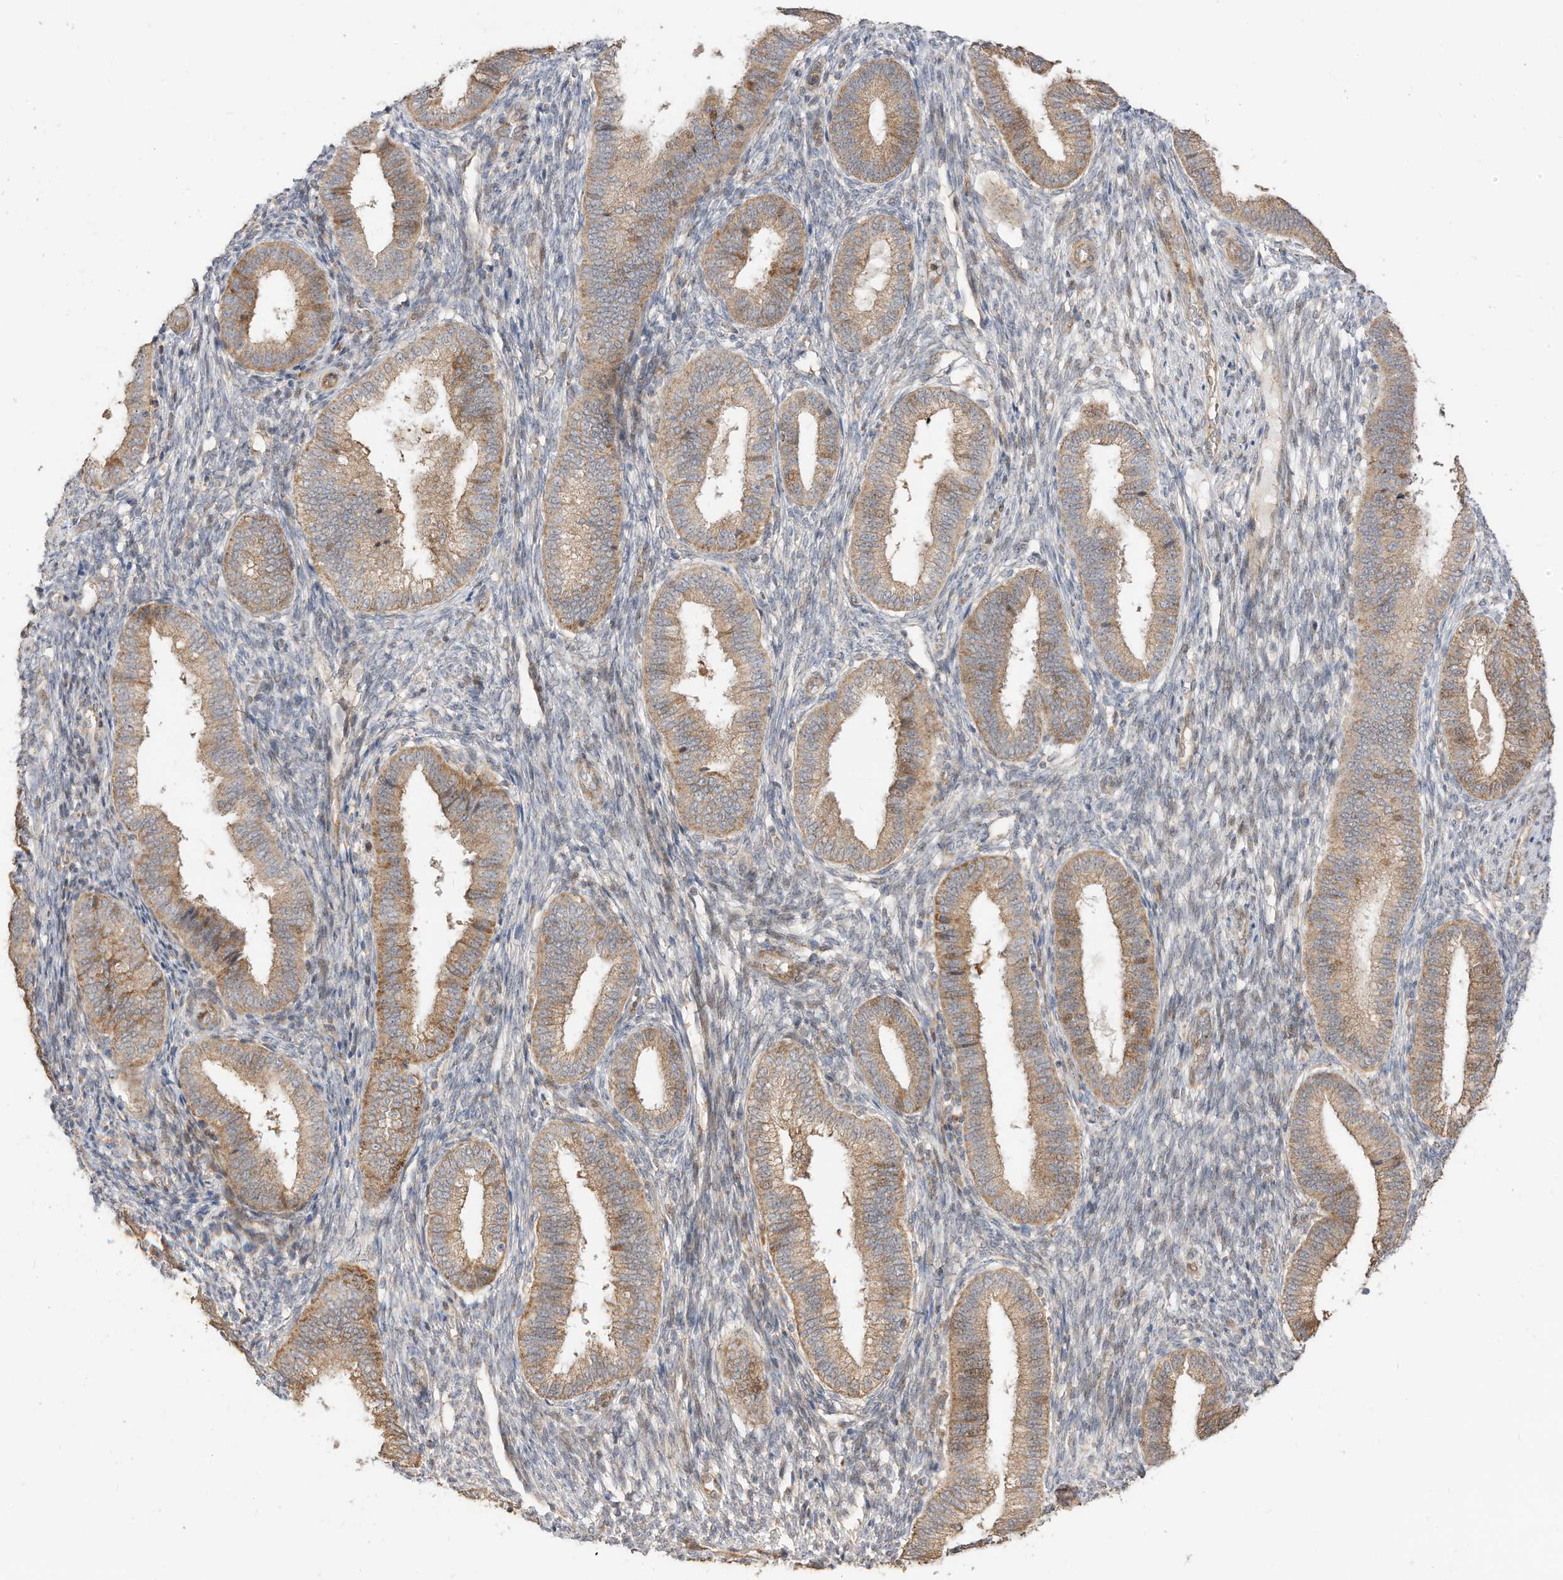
{"staining": {"intensity": "weak", "quantity": "<25%", "location": "cytoplasmic/membranous"}, "tissue": "endometrium", "cell_type": "Cells in endometrial stroma", "image_type": "normal", "snomed": [{"axis": "morphology", "description": "Normal tissue, NOS"}, {"axis": "topography", "description": "Endometrium"}], "caption": "High magnification brightfield microscopy of unremarkable endometrium stained with DAB (3,3'-diaminobenzidine) (brown) and counterstained with hematoxylin (blue): cells in endometrial stroma show no significant positivity. Brightfield microscopy of immunohistochemistry (IHC) stained with DAB (brown) and hematoxylin (blue), captured at high magnification.", "gene": "CAGE1", "patient": {"sex": "female", "age": 39}}